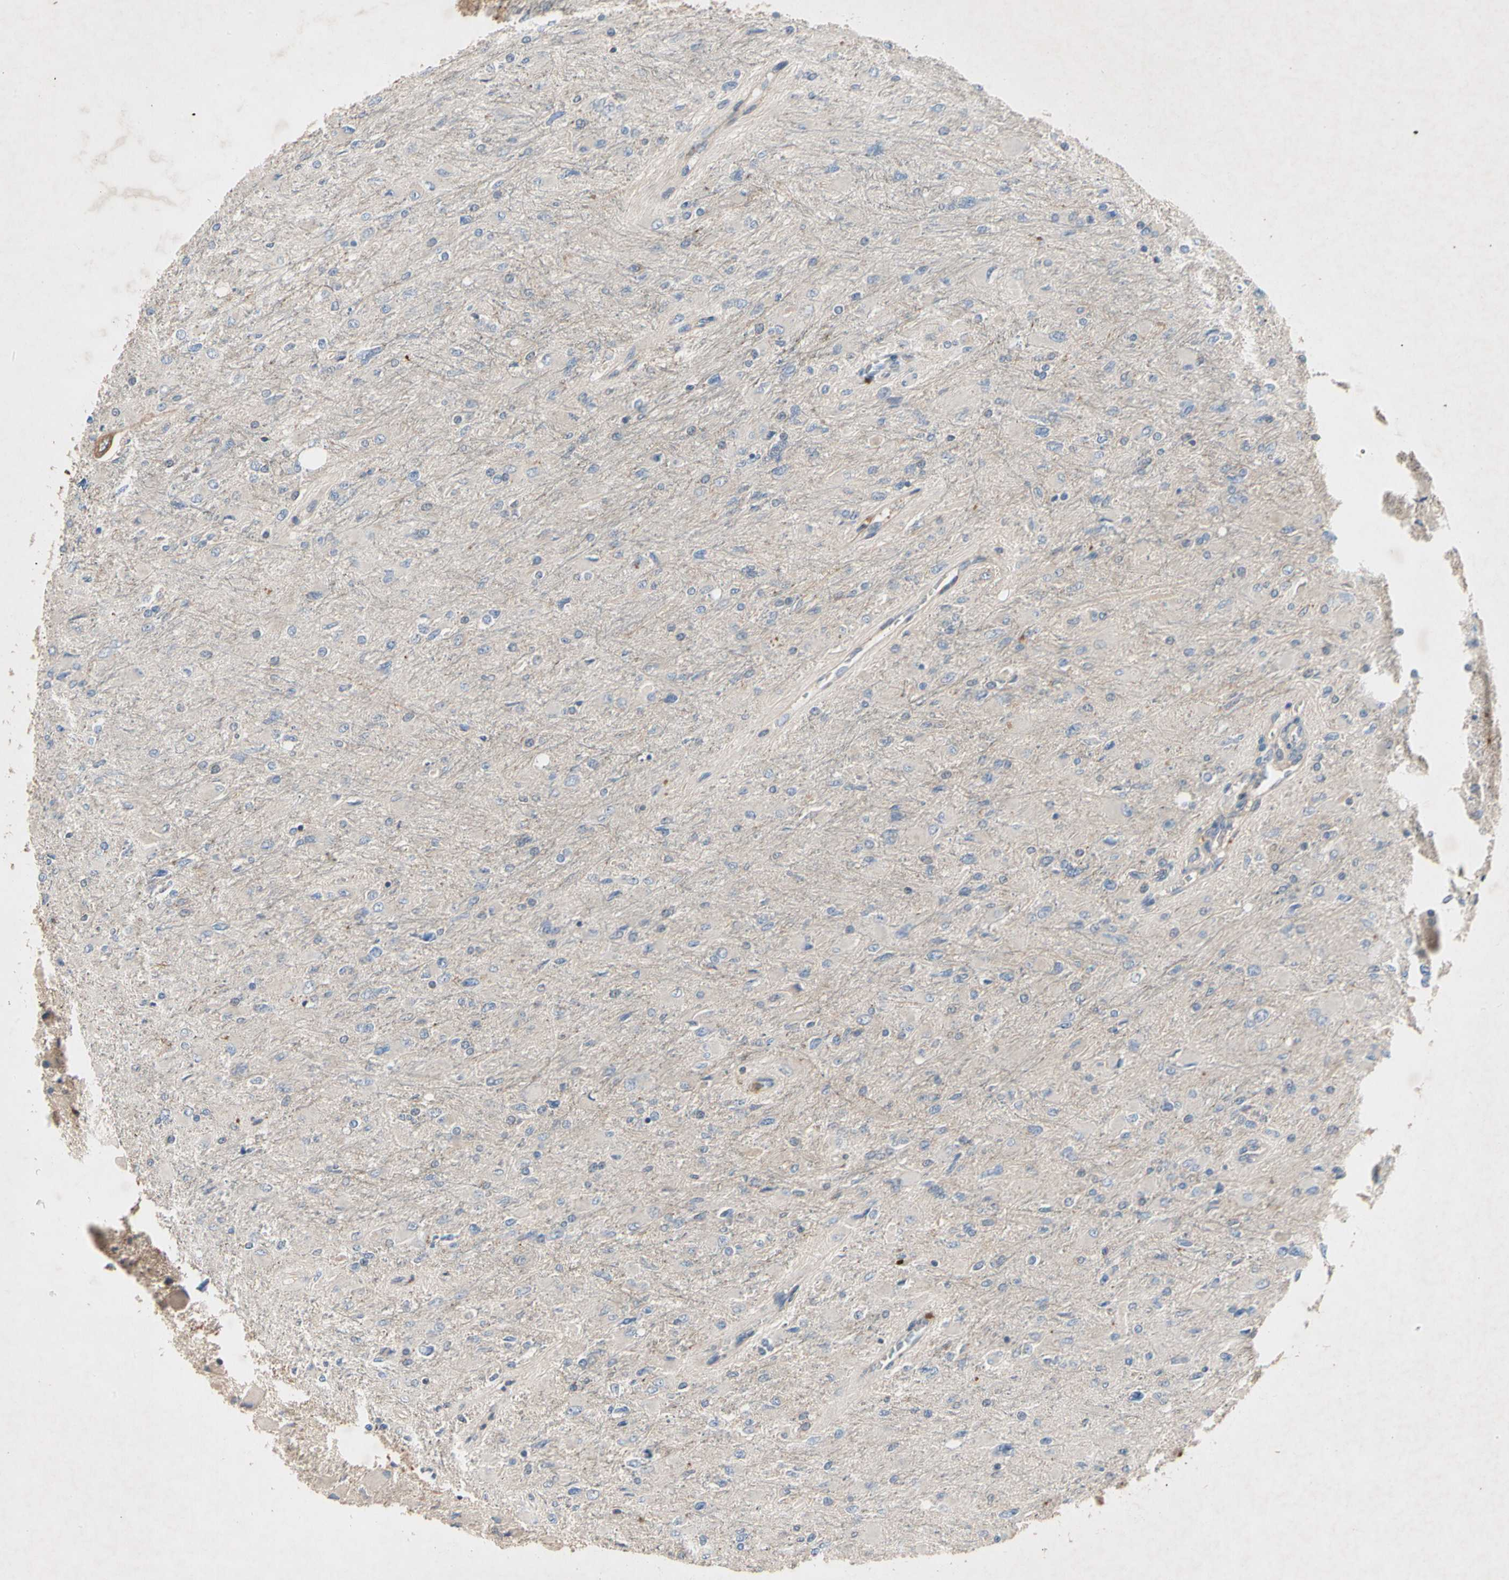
{"staining": {"intensity": "negative", "quantity": "none", "location": "none"}, "tissue": "glioma", "cell_type": "Tumor cells", "image_type": "cancer", "snomed": [{"axis": "morphology", "description": "Glioma, malignant, High grade"}, {"axis": "topography", "description": "Cerebral cortex"}], "caption": "Tumor cells are negative for brown protein staining in glioma.", "gene": "CRTAC1", "patient": {"sex": "female", "age": 36}}